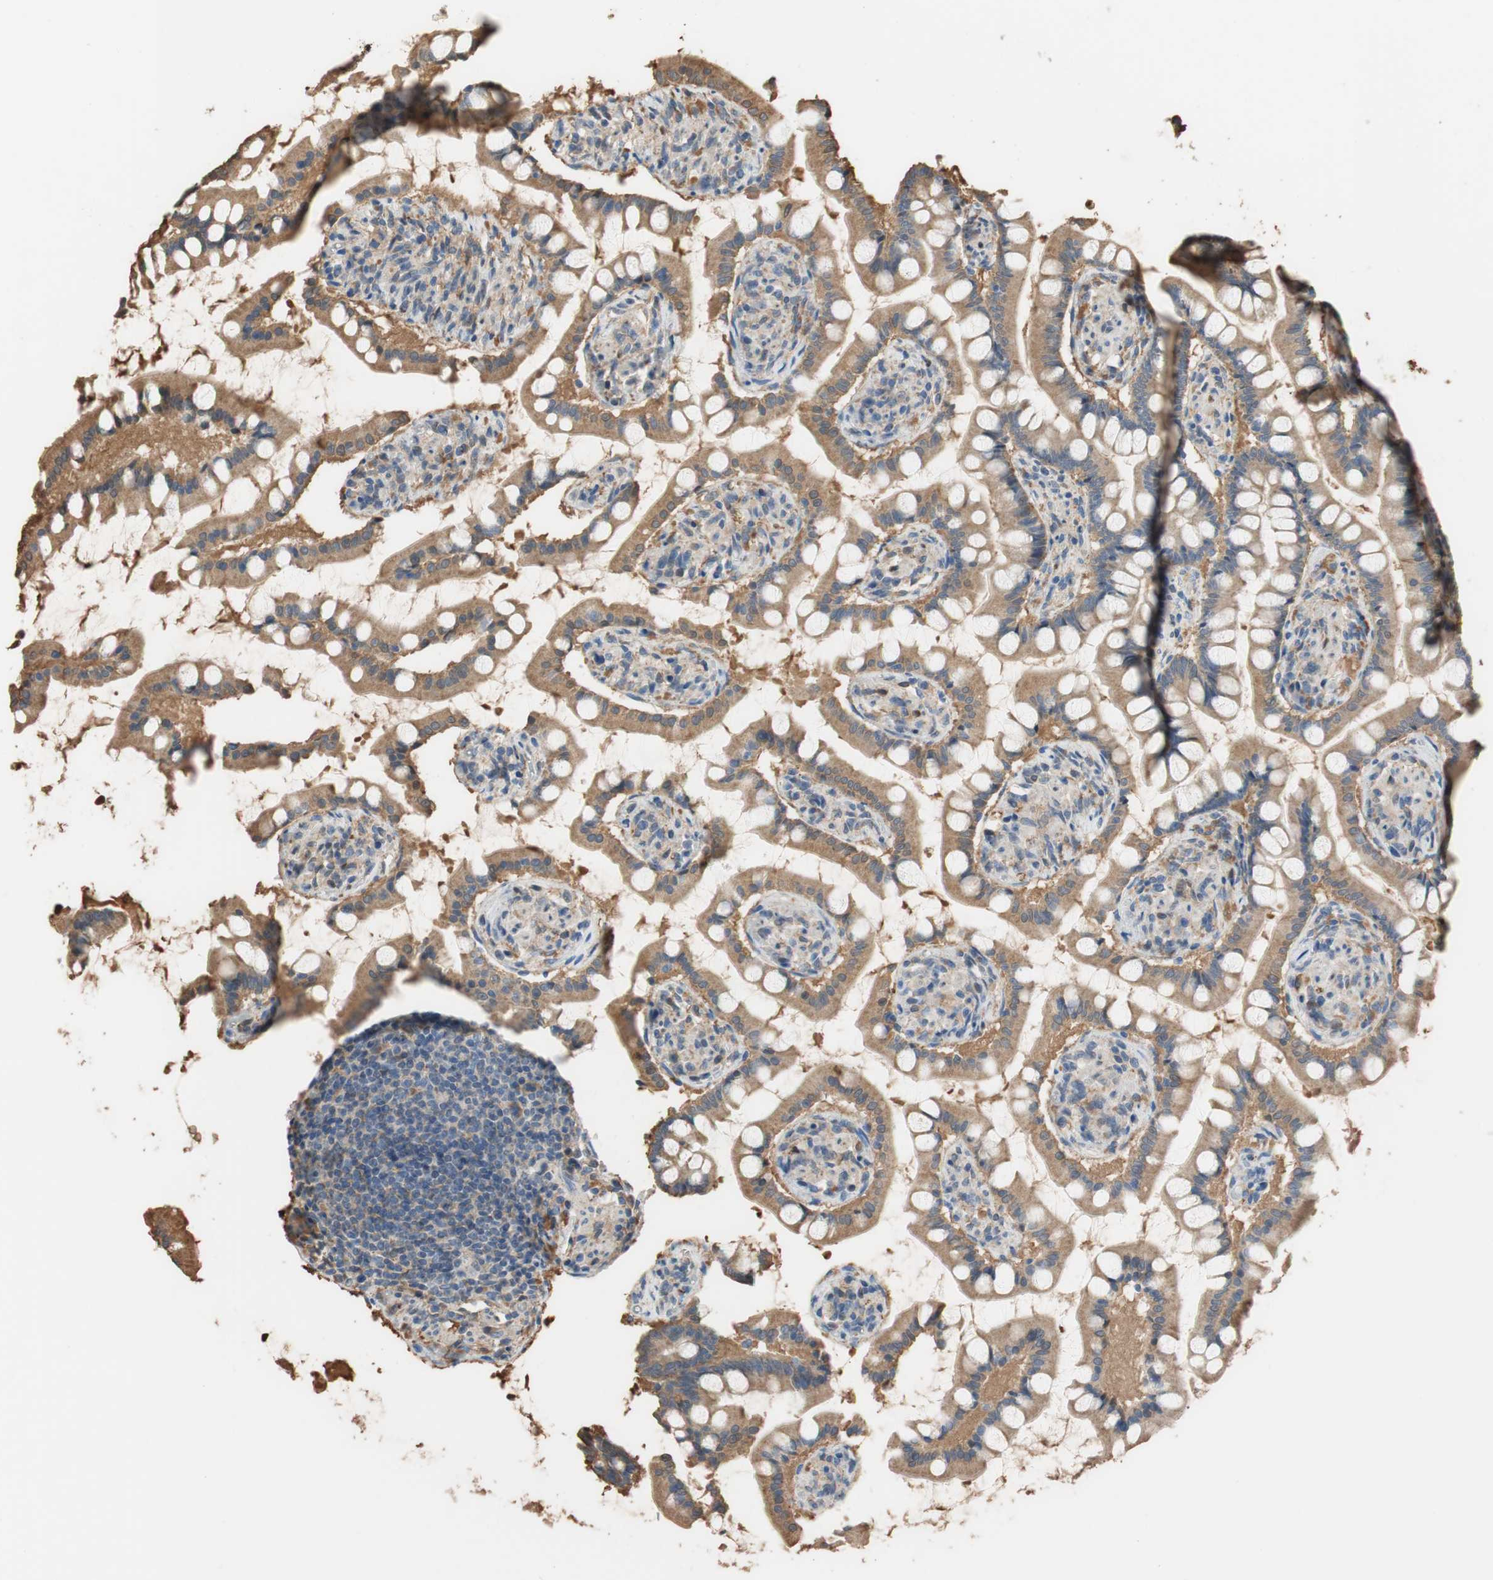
{"staining": {"intensity": "moderate", "quantity": ">75%", "location": "cytoplasmic/membranous"}, "tissue": "small intestine", "cell_type": "Glandular cells", "image_type": "normal", "snomed": [{"axis": "morphology", "description": "Normal tissue, NOS"}, {"axis": "topography", "description": "Small intestine"}], "caption": "Immunohistochemical staining of benign human small intestine reveals >75% levels of moderate cytoplasmic/membranous protein expression in approximately >75% of glandular cells. (Stains: DAB (3,3'-diaminobenzidine) in brown, nuclei in blue, Microscopy: brightfield microscopy at high magnification).", "gene": "ALDH1A2", "patient": {"sex": "male", "age": 41}}